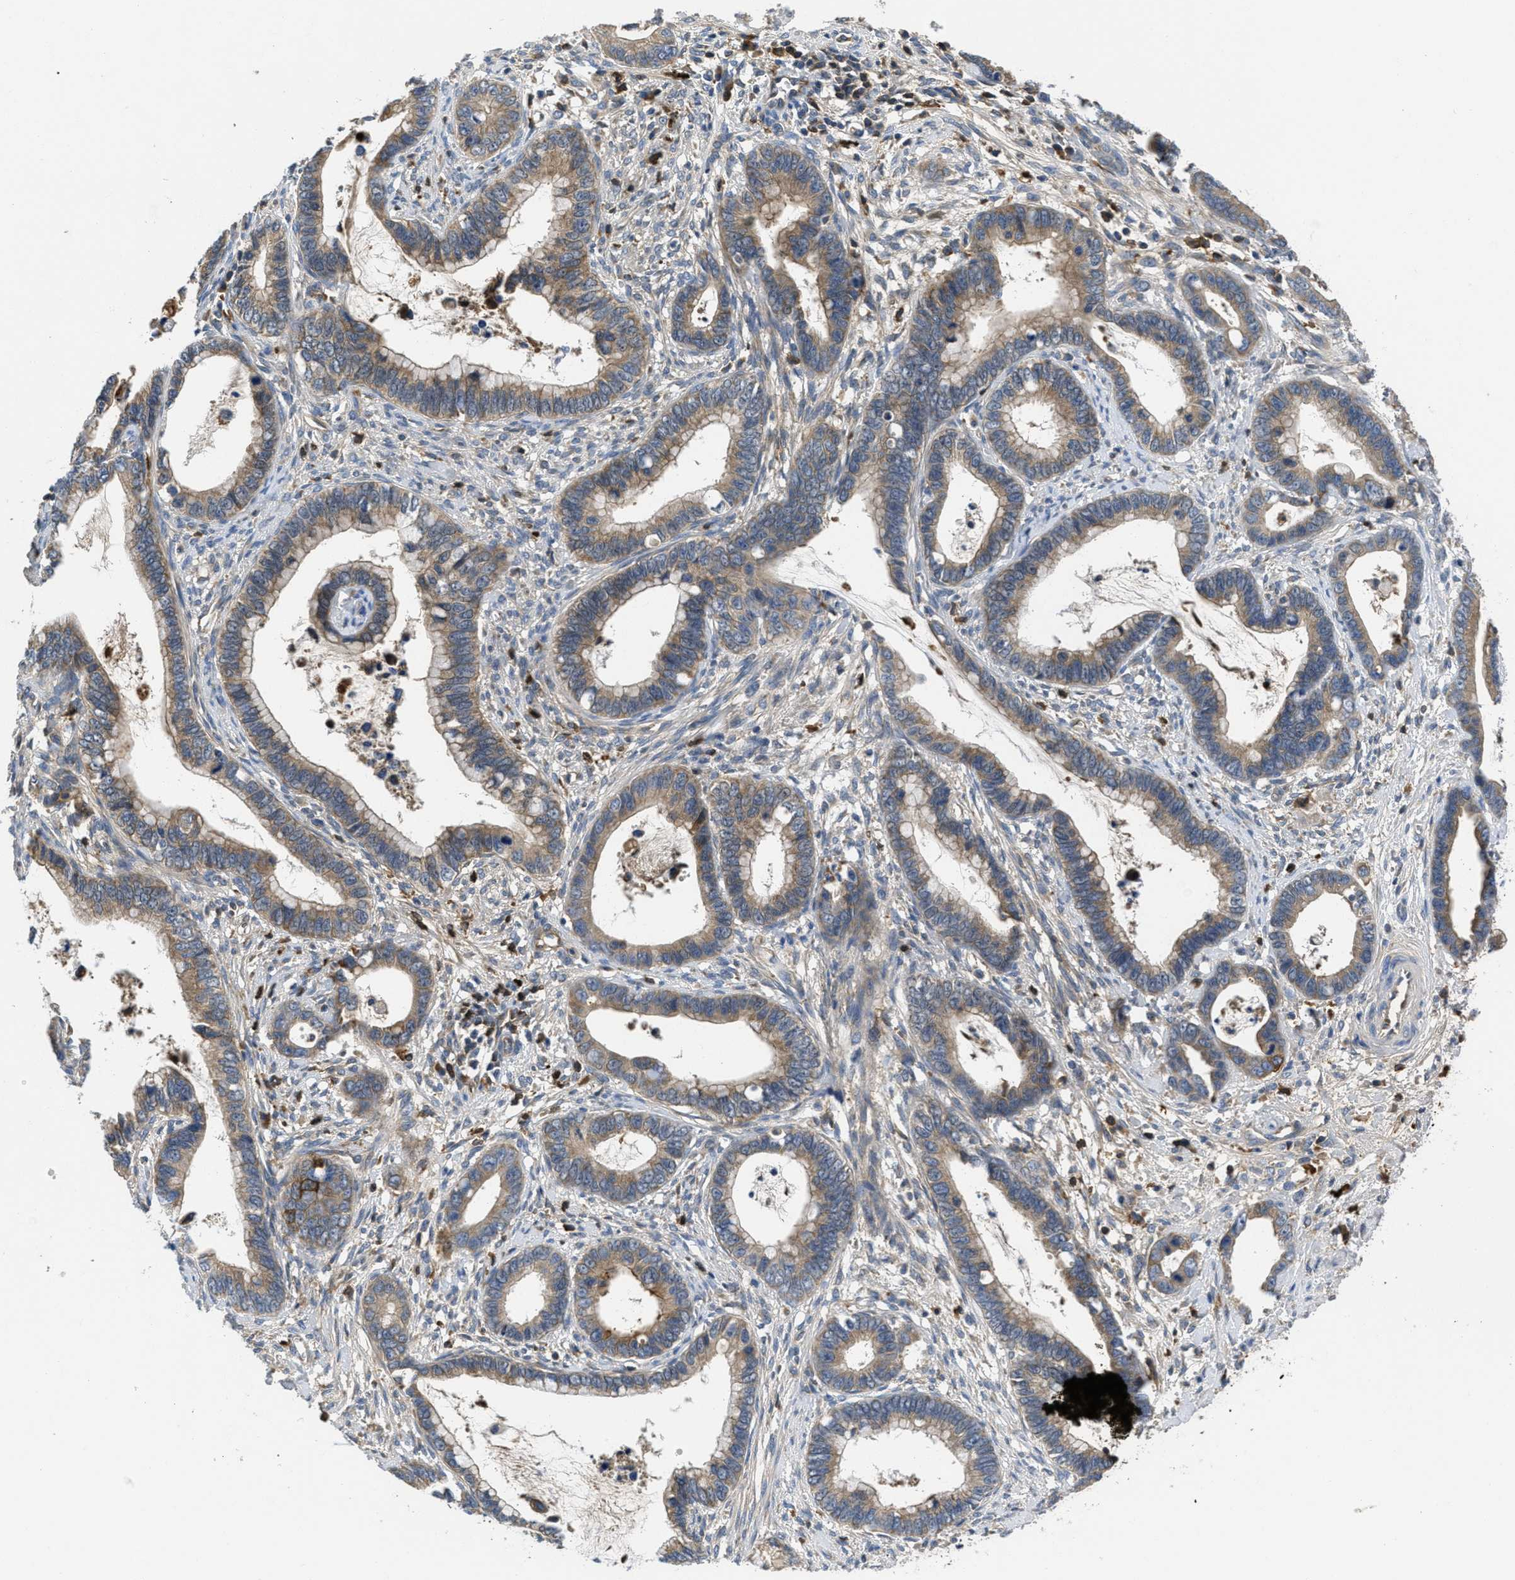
{"staining": {"intensity": "moderate", "quantity": ">75%", "location": "cytoplasmic/membranous"}, "tissue": "cervical cancer", "cell_type": "Tumor cells", "image_type": "cancer", "snomed": [{"axis": "morphology", "description": "Adenocarcinoma, NOS"}, {"axis": "topography", "description": "Cervix"}], "caption": "Moderate cytoplasmic/membranous staining for a protein is seen in about >75% of tumor cells of cervical cancer using IHC.", "gene": "GALK1", "patient": {"sex": "female", "age": 44}}